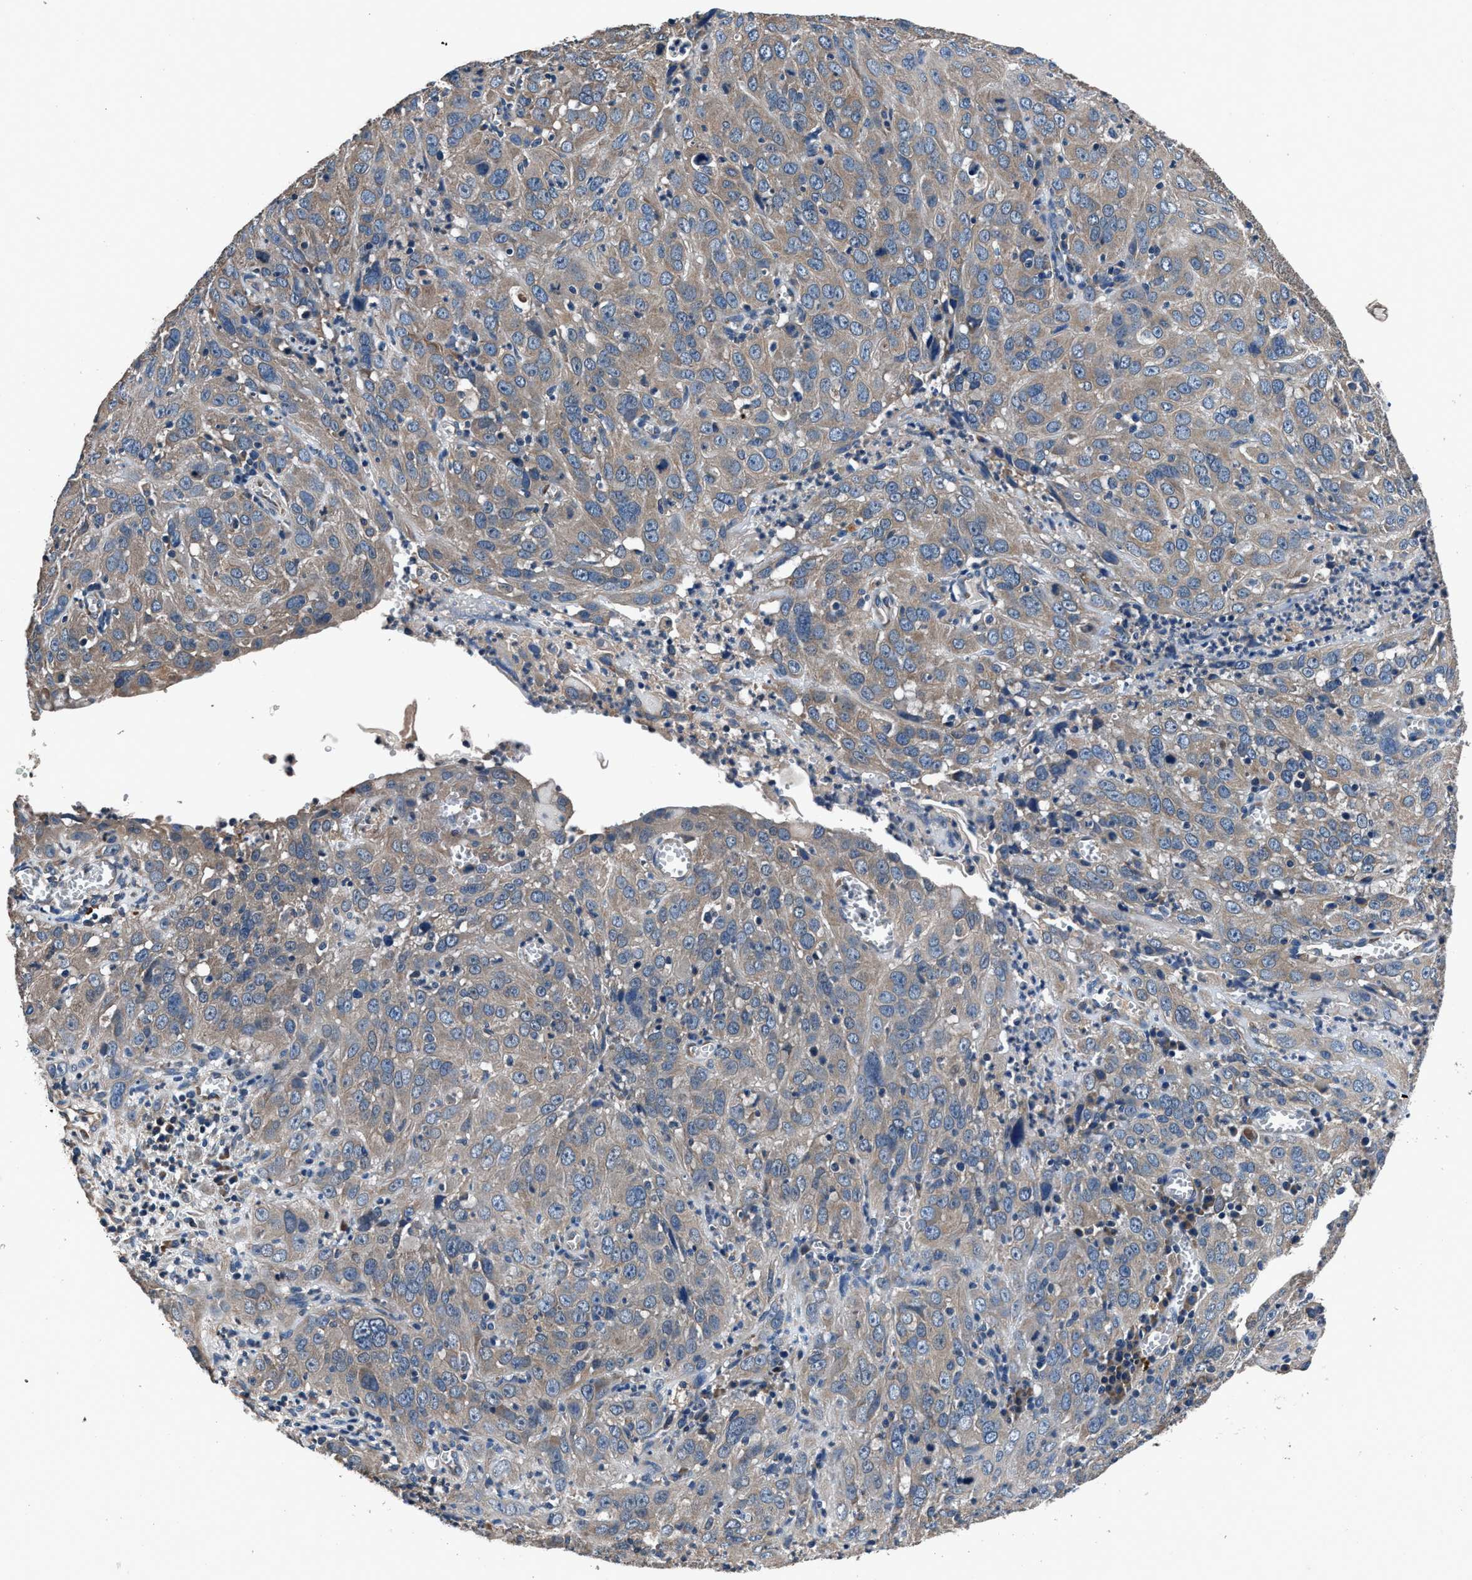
{"staining": {"intensity": "weak", "quantity": ">75%", "location": "cytoplasmic/membranous"}, "tissue": "cervical cancer", "cell_type": "Tumor cells", "image_type": "cancer", "snomed": [{"axis": "morphology", "description": "Squamous cell carcinoma, NOS"}, {"axis": "topography", "description": "Cervix"}], "caption": "Immunohistochemistry staining of squamous cell carcinoma (cervical), which reveals low levels of weak cytoplasmic/membranous positivity in approximately >75% of tumor cells indicating weak cytoplasmic/membranous protein expression. The staining was performed using DAB (brown) for protein detection and nuclei were counterstained in hematoxylin (blue).", "gene": "DHRS7B", "patient": {"sex": "female", "age": 32}}